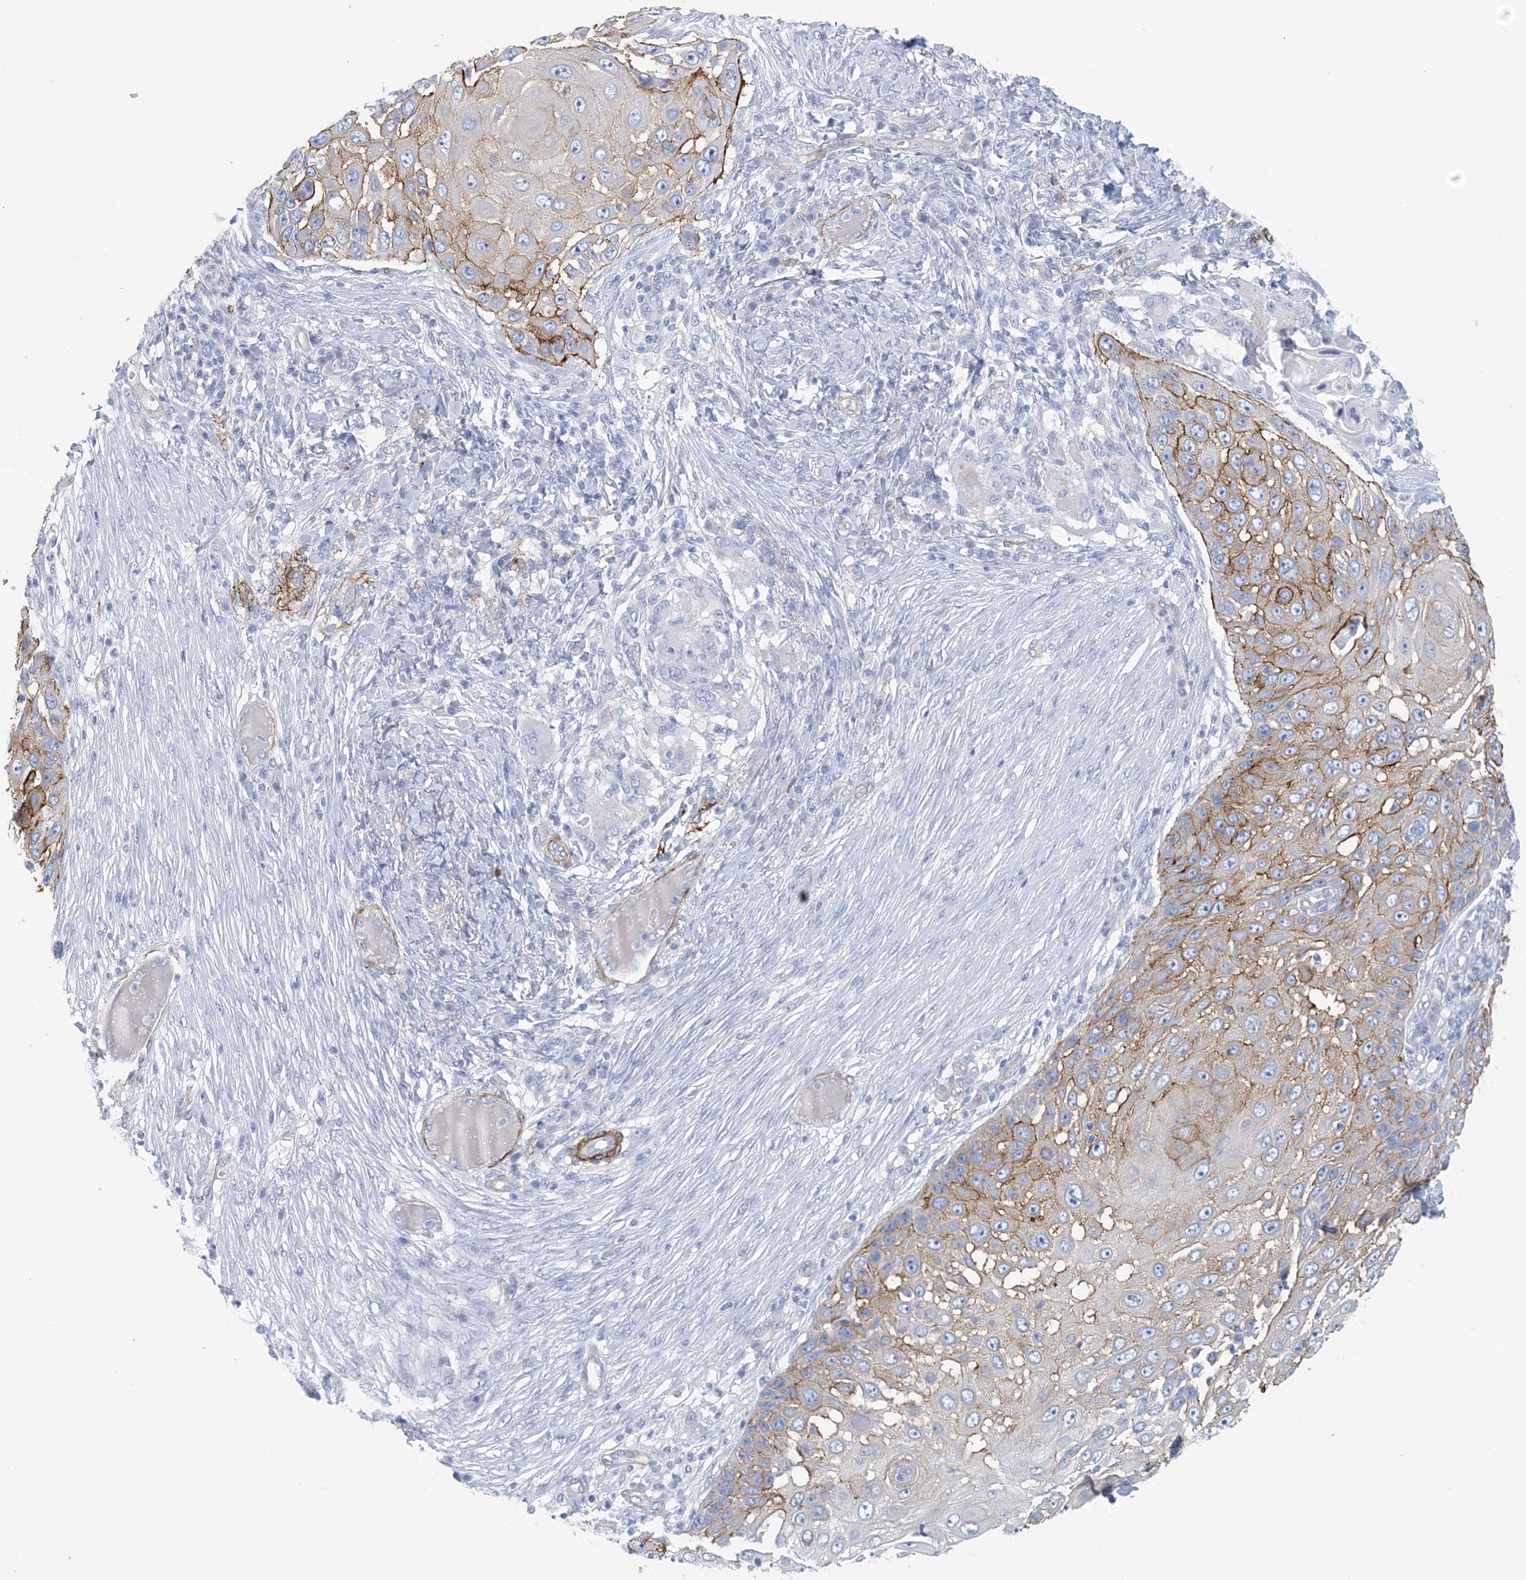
{"staining": {"intensity": "moderate", "quantity": "25%-75%", "location": "cytoplasmic/membranous"}, "tissue": "skin cancer", "cell_type": "Tumor cells", "image_type": "cancer", "snomed": [{"axis": "morphology", "description": "Squamous cell carcinoma, NOS"}, {"axis": "topography", "description": "Skin"}], "caption": "Skin cancer (squamous cell carcinoma) stained for a protein demonstrates moderate cytoplasmic/membranous positivity in tumor cells.", "gene": "SHANK1", "patient": {"sex": "female", "age": 44}}